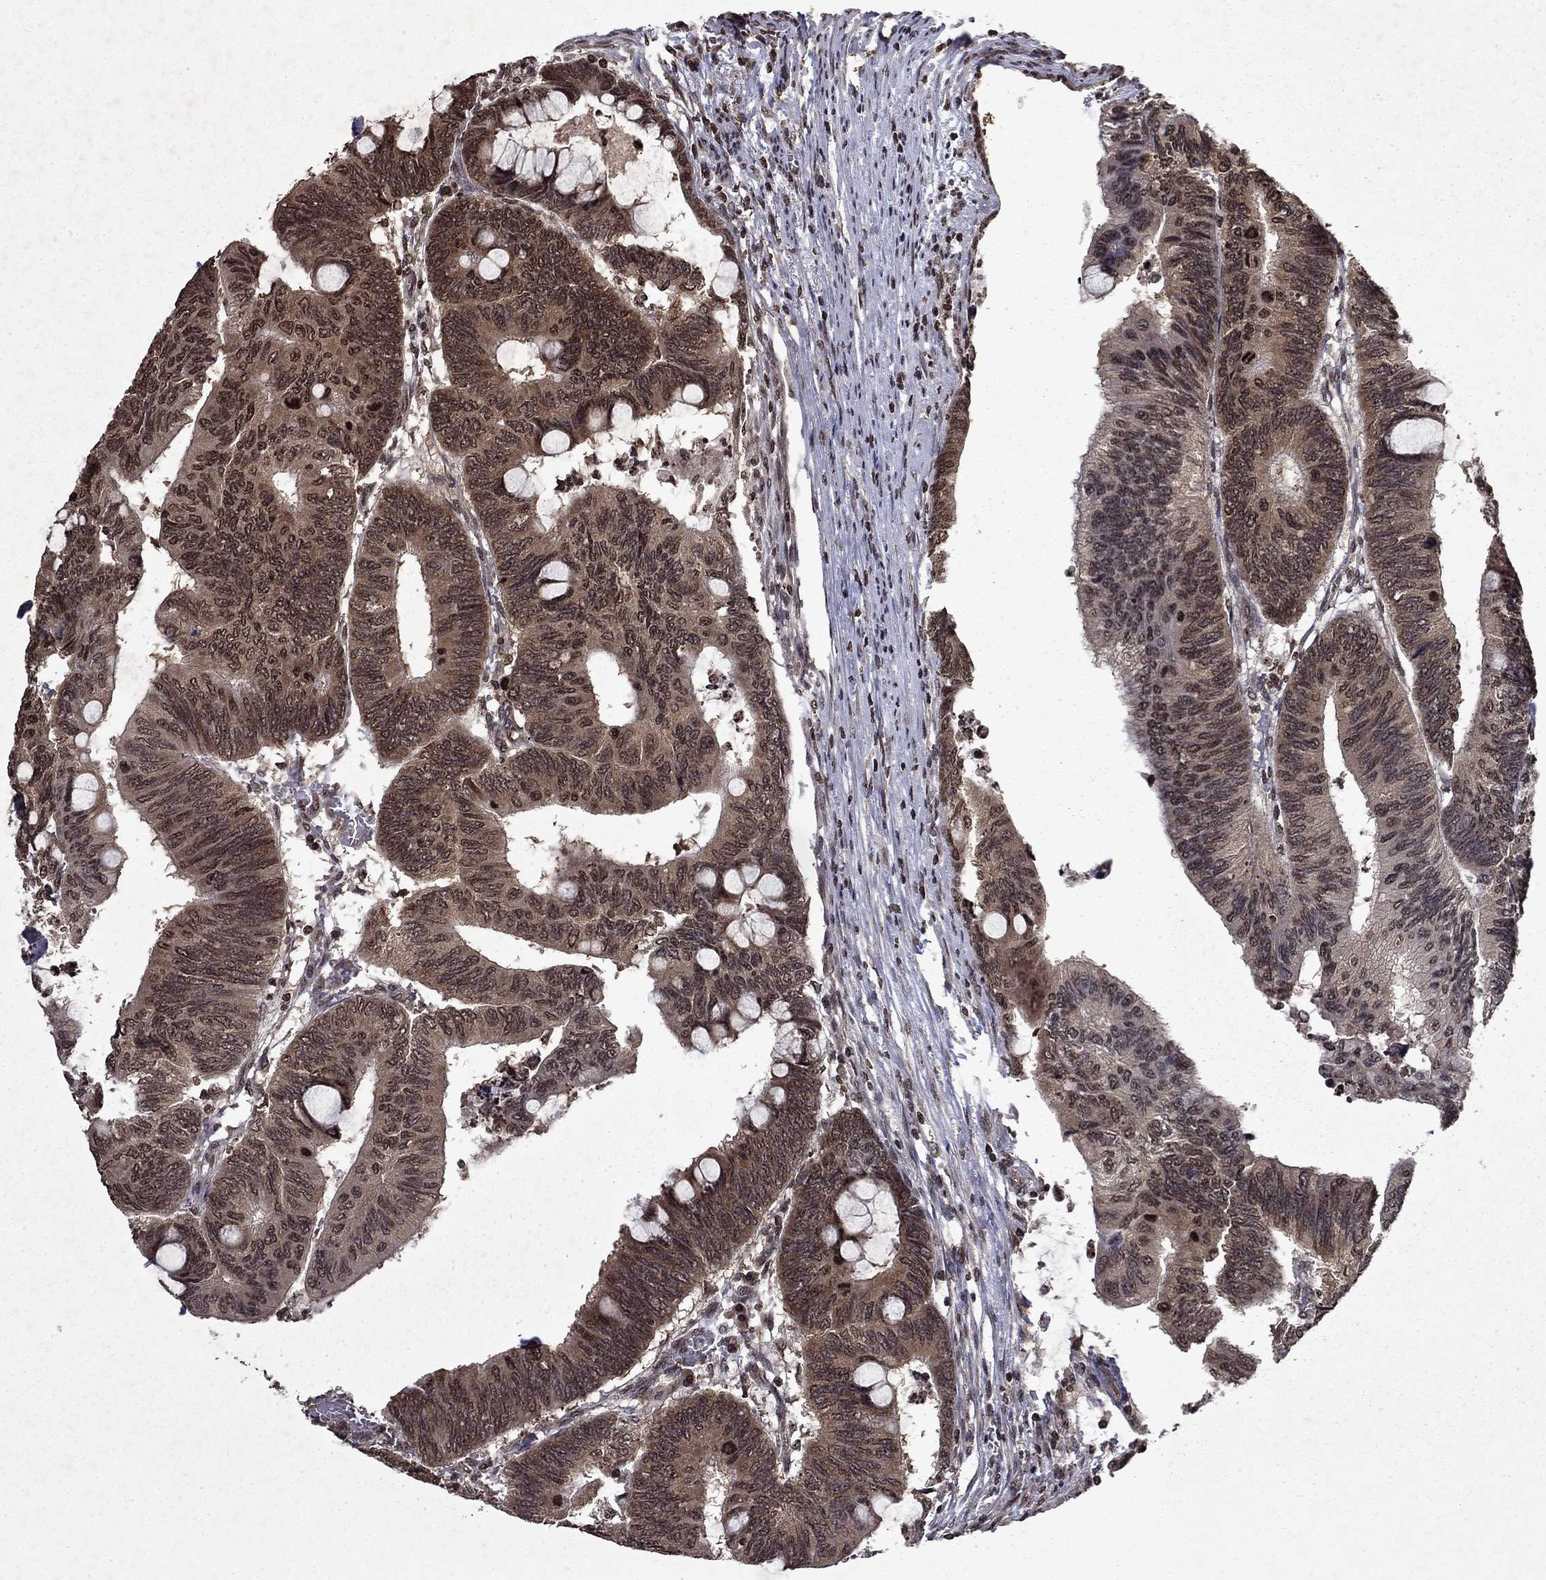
{"staining": {"intensity": "weak", "quantity": ">75%", "location": "cytoplasmic/membranous"}, "tissue": "colorectal cancer", "cell_type": "Tumor cells", "image_type": "cancer", "snomed": [{"axis": "morphology", "description": "Normal tissue, NOS"}, {"axis": "morphology", "description": "Adenocarcinoma, NOS"}, {"axis": "topography", "description": "Rectum"}, {"axis": "topography", "description": "Peripheral nerve tissue"}], "caption": "Adenocarcinoma (colorectal) tissue demonstrates weak cytoplasmic/membranous positivity in about >75% of tumor cells", "gene": "PIN4", "patient": {"sex": "male", "age": 92}}